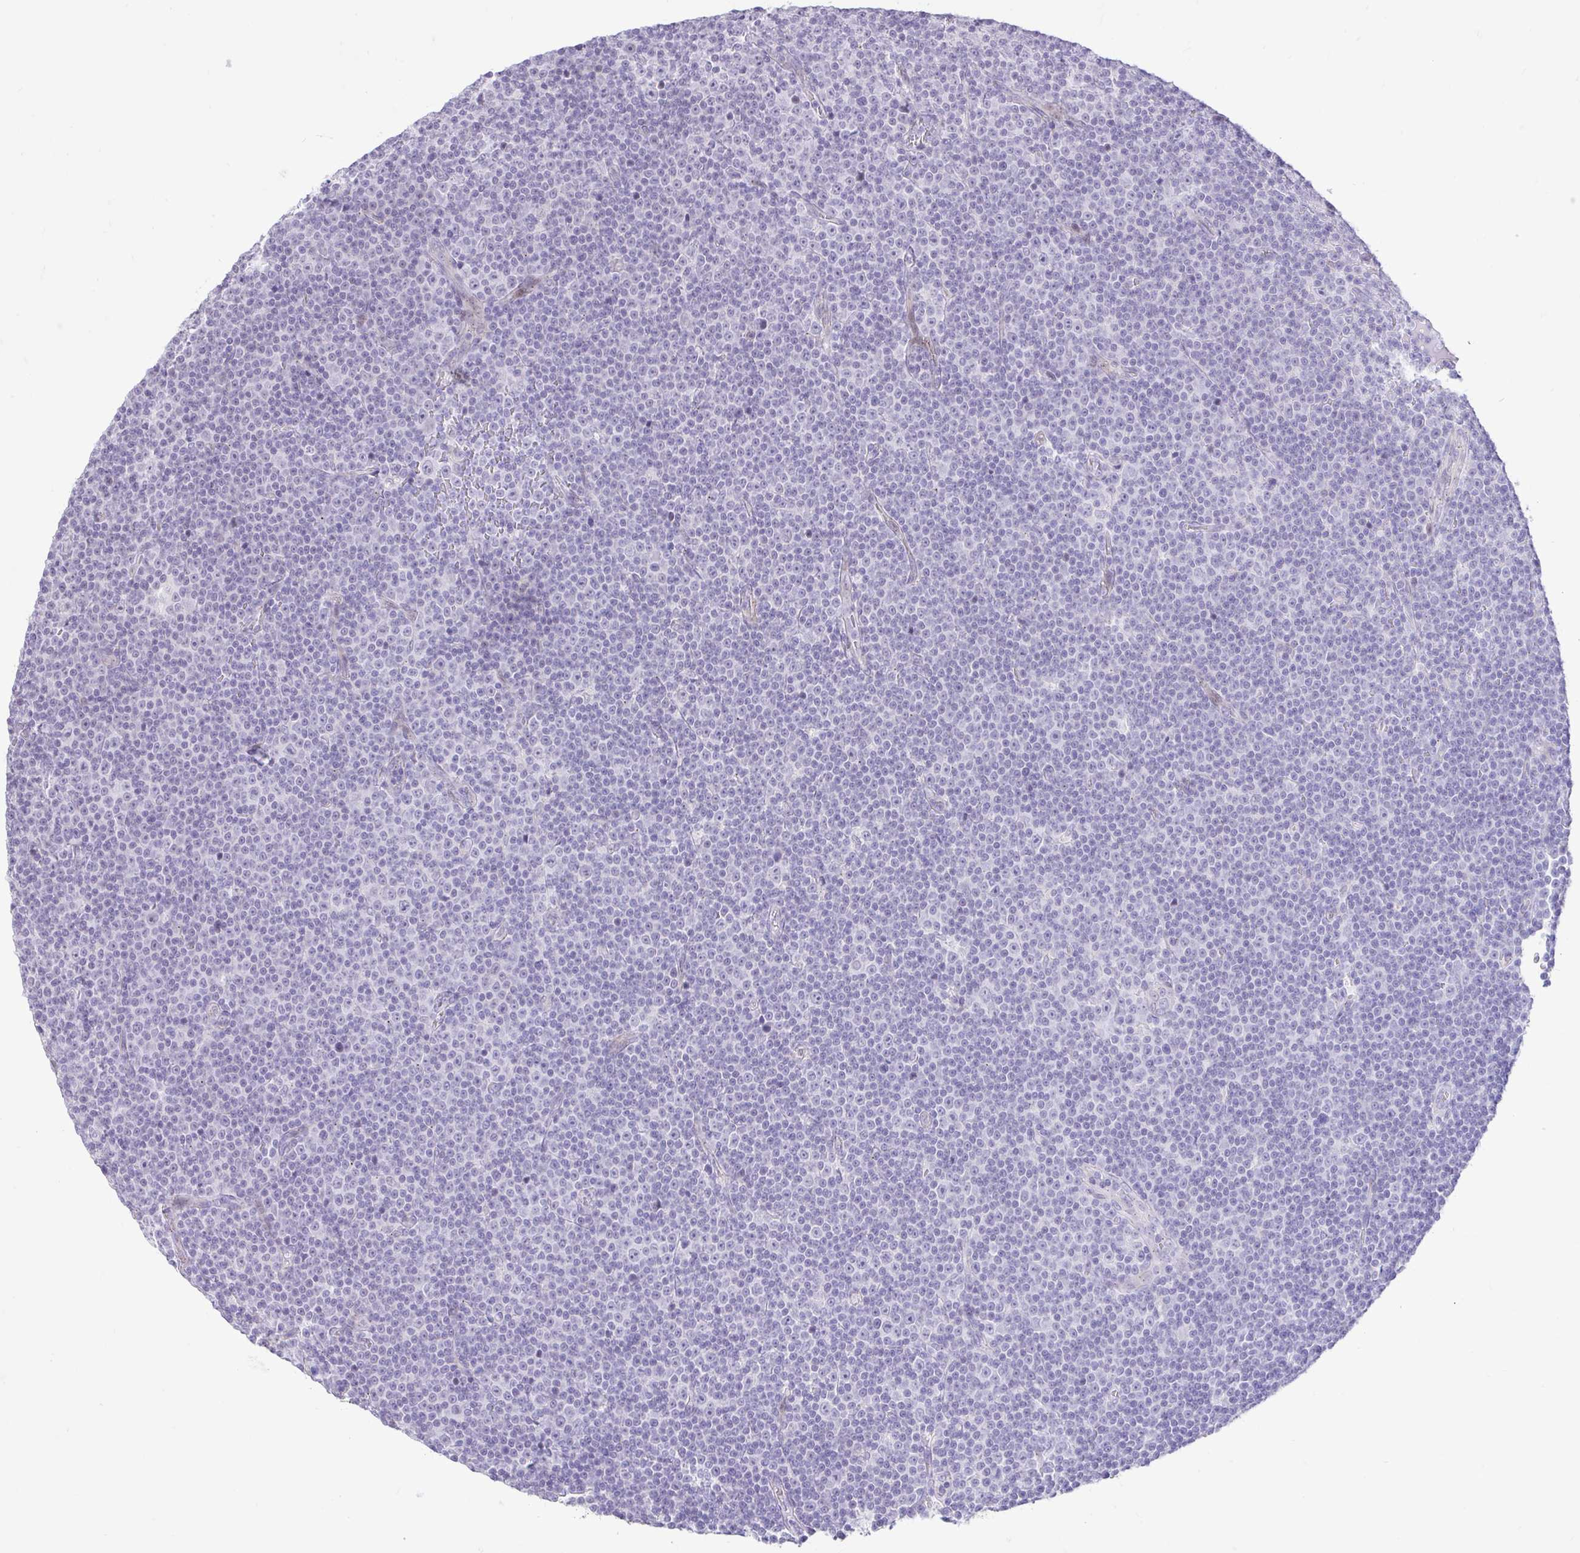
{"staining": {"intensity": "negative", "quantity": "none", "location": "none"}, "tissue": "lymphoma", "cell_type": "Tumor cells", "image_type": "cancer", "snomed": [{"axis": "morphology", "description": "Malignant lymphoma, non-Hodgkin's type, Low grade"}, {"axis": "topography", "description": "Lymph node"}], "caption": "Tumor cells are negative for brown protein staining in lymphoma.", "gene": "REEP1", "patient": {"sex": "female", "age": 67}}